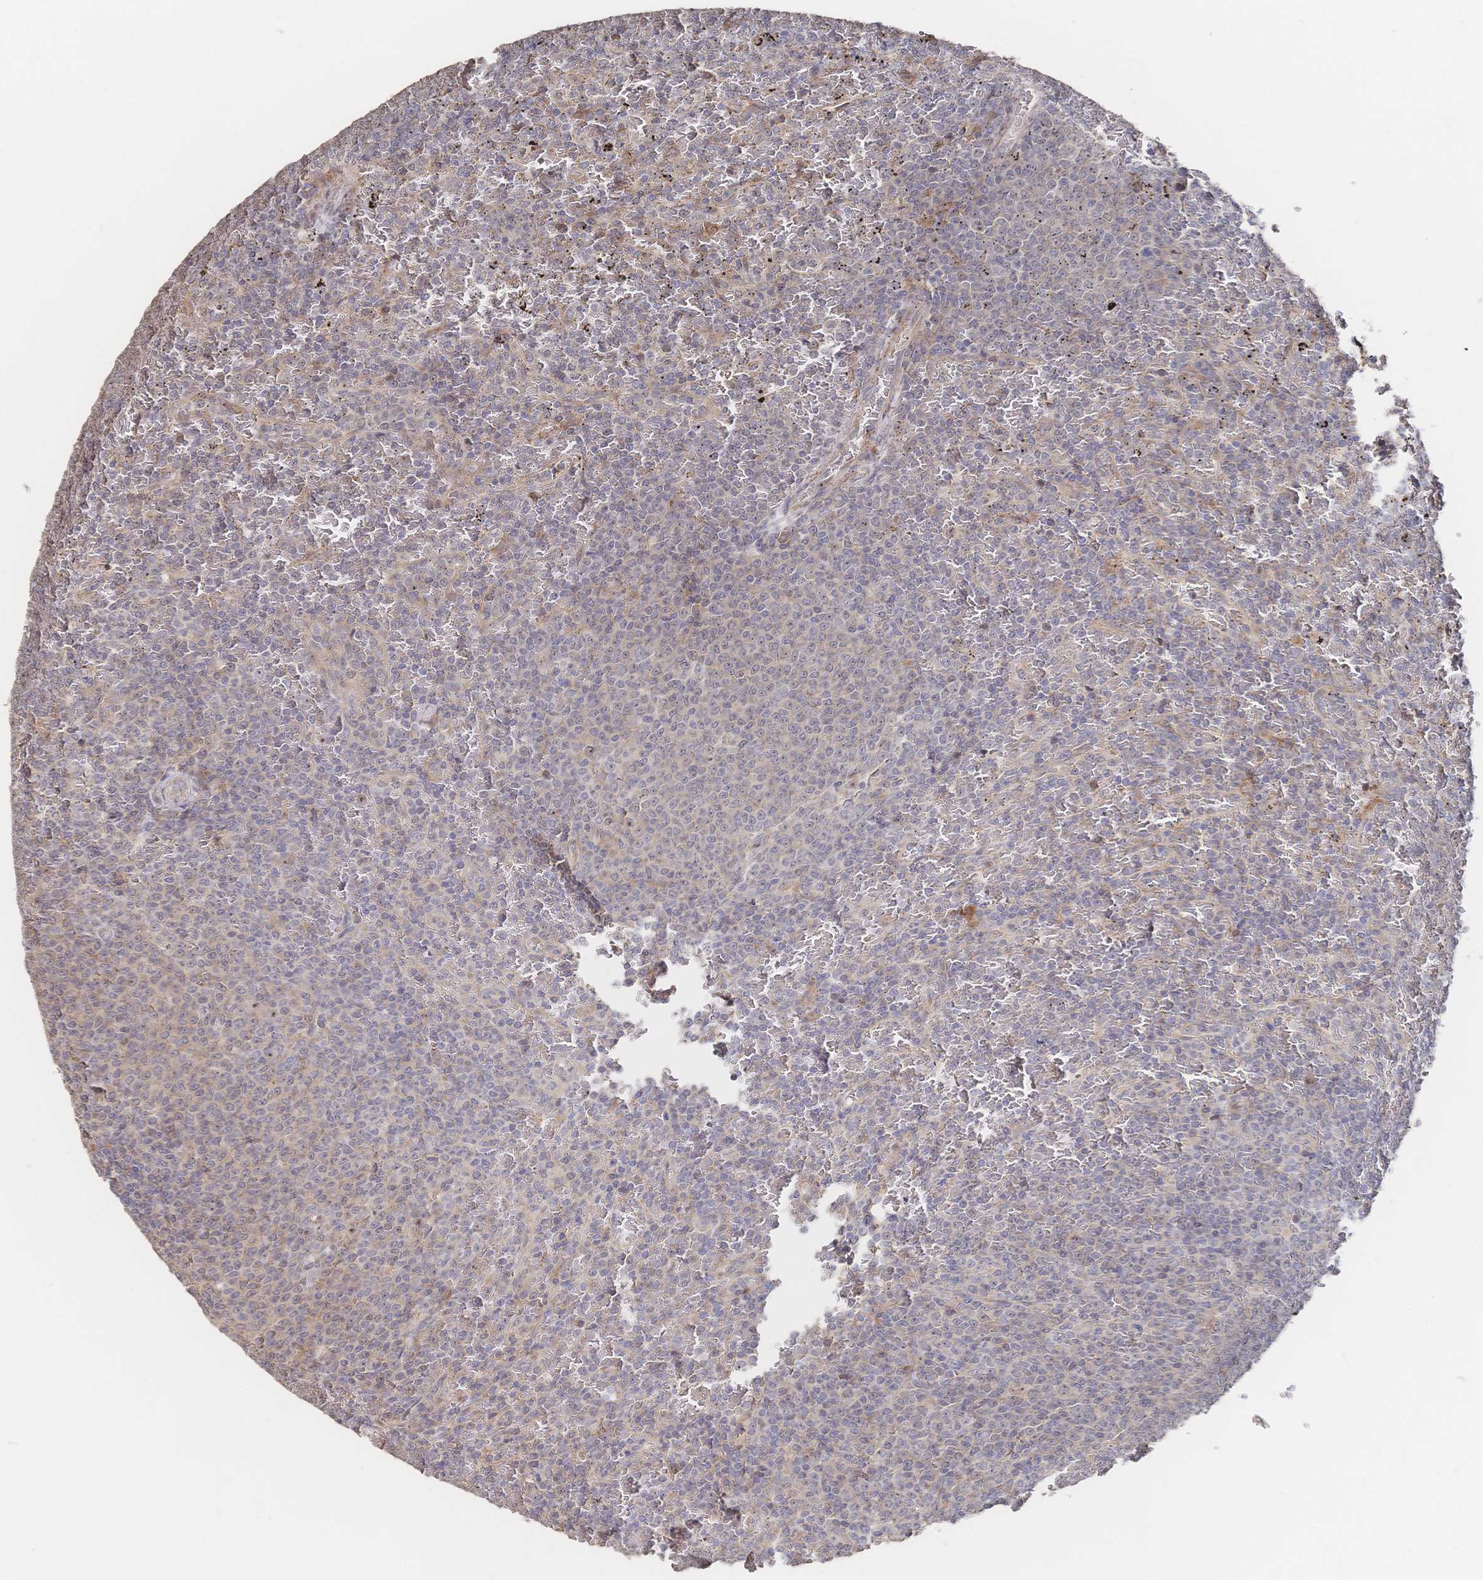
{"staining": {"intensity": "negative", "quantity": "none", "location": "none"}, "tissue": "lymphoma", "cell_type": "Tumor cells", "image_type": "cancer", "snomed": [{"axis": "morphology", "description": "Malignant lymphoma, non-Hodgkin's type, Low grade"}, {"axis": "topography", "description": "Spleen"}], "caption": "Immunohistochemistry (IHC) of lymphoma exhibits no expression in tumor cells.", "gene": "DNAJA4", "patient": {"sex": "female", "age": 77}}